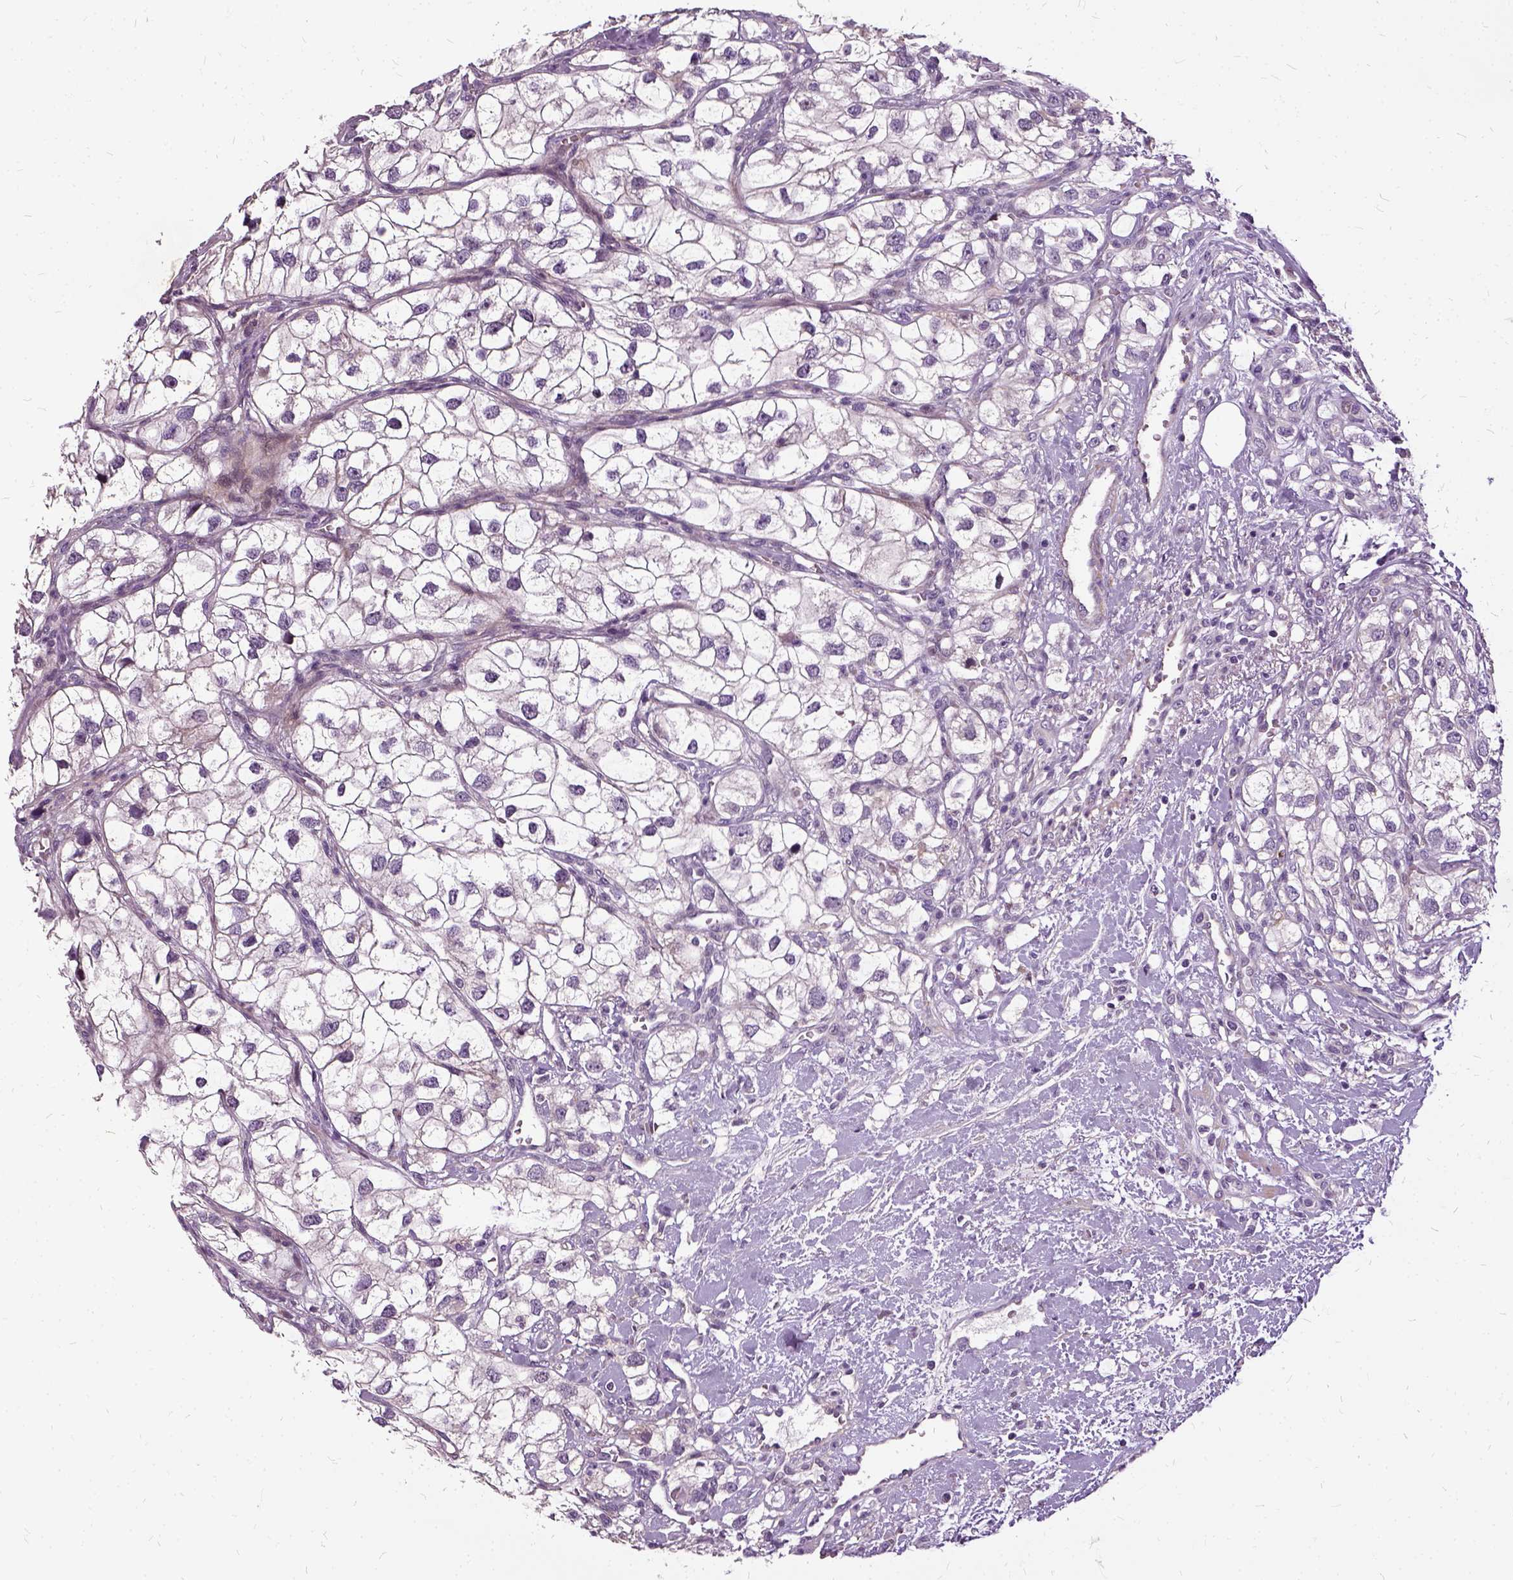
{"staining": {"intensity": "negative", "quantity": "none", "location": "none"}, "tissue": "renal cancer", "cell_type": "Tumor cells", "image_type": "cancer", "snomed": [{"axis": "morphology", "description": "Adenocarcinoma, NOS"}, {"axis": "topography", "description": "Kidney"}], "caption": "Renal cancer (adenocarcinoma) stained for a protein using immunohistochemistry reveals no expression tumor cells.", "gene": "ILRUN", "patient": {"sex": "male", "age": 59}}